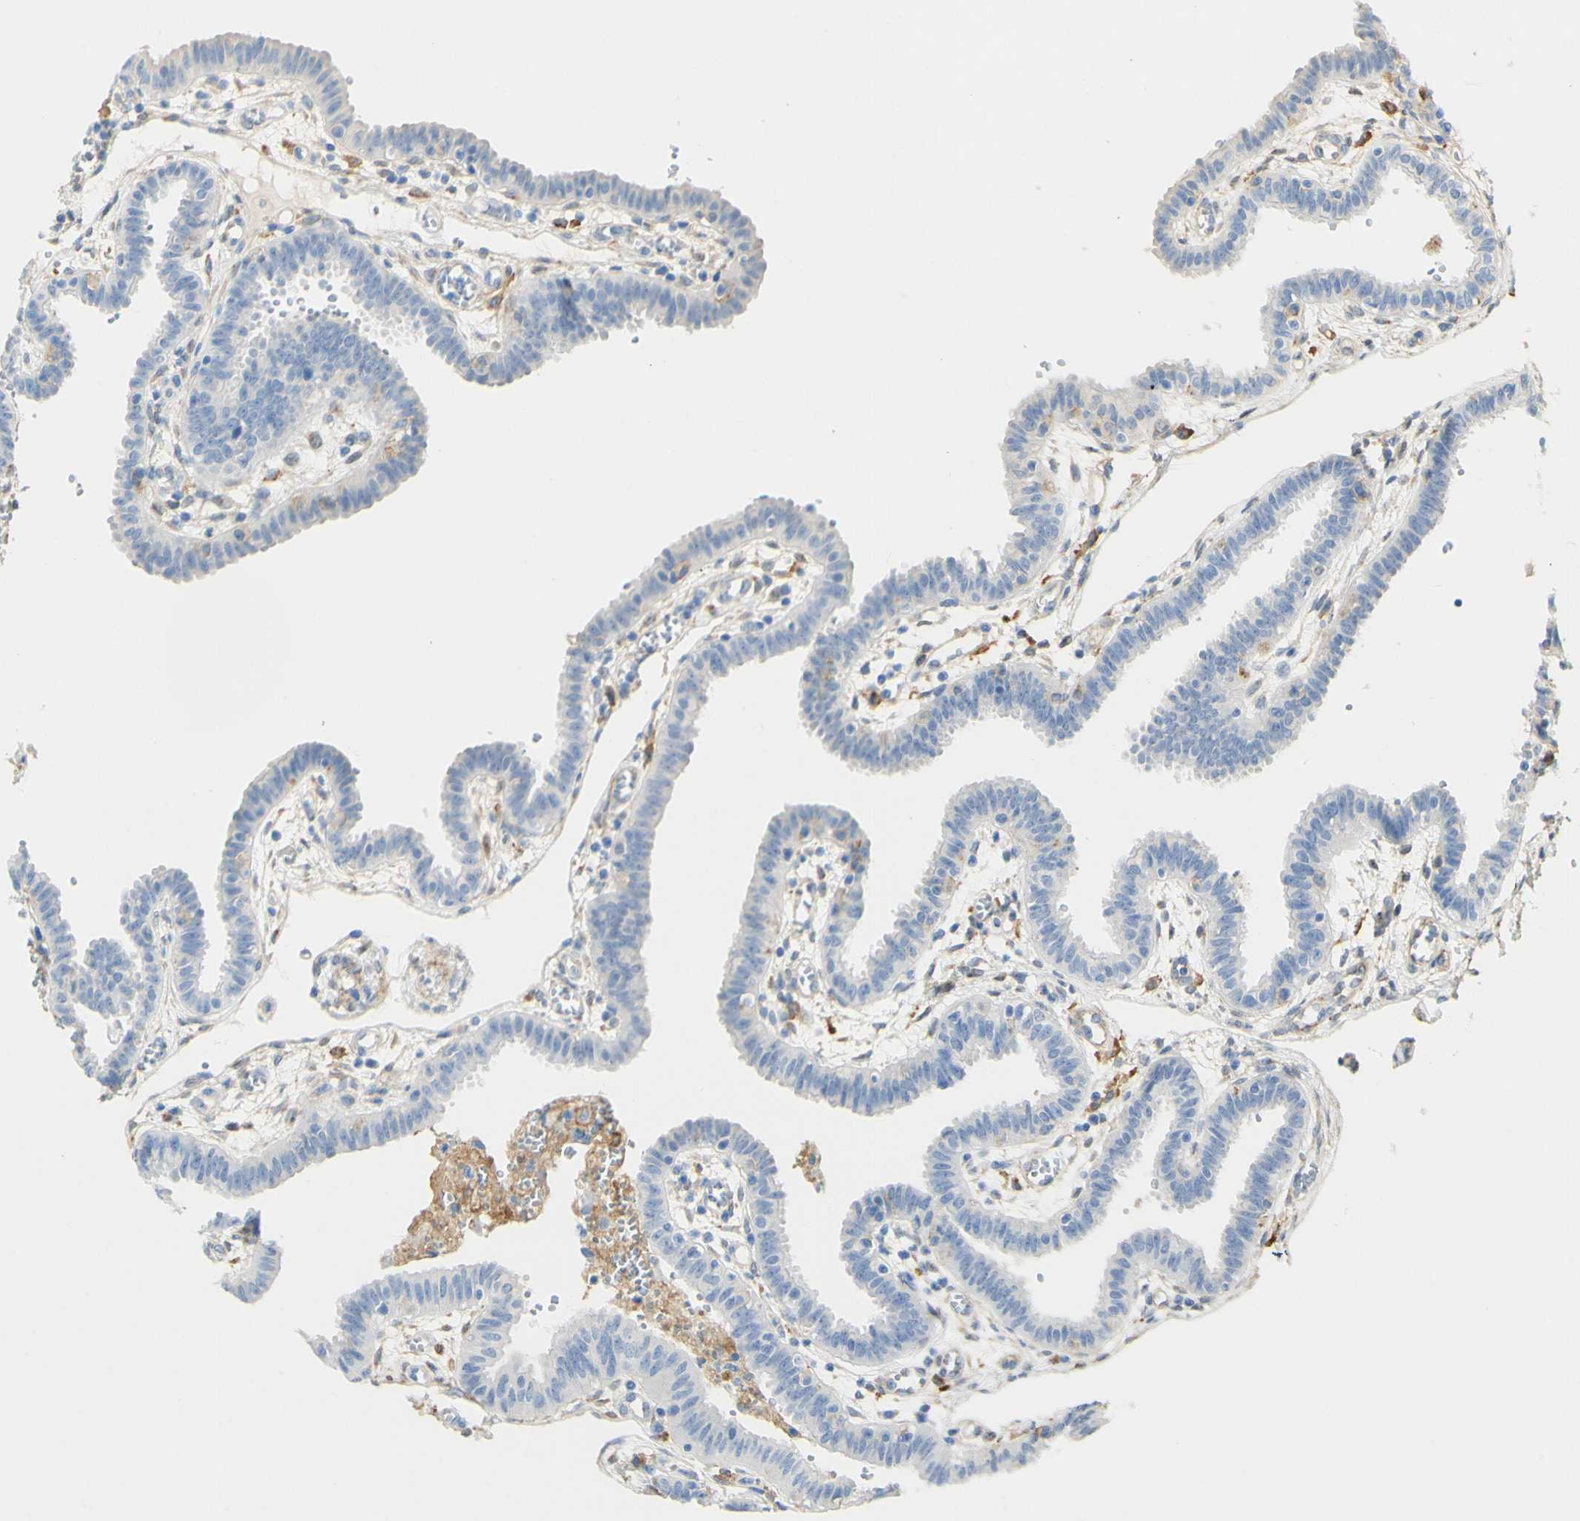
{"staining": {"intensity": "negative", "quantity": "none", "location": "none"}, "tissue": "fallopian tube", "cell_type": "Glandular cells", "image_type": "normal", "snomed": [{"axis": "morphology", "description": "Normal tissue, NOS"}, {"axis": "topography", "description": "Fallopian tube"}], "caption": "The micrograph reveals no staining of glandular cells in unremarkable fallopian tube. The staining was performed using DAB (3,3'-diaminobenzidine) to visualize the protein expression in brown, while the nuclei were stained in blue with hematoxylin (Magnification: 20x).", "gene": "FCGRT", "patient": {"sex": "female", "age": 32}}